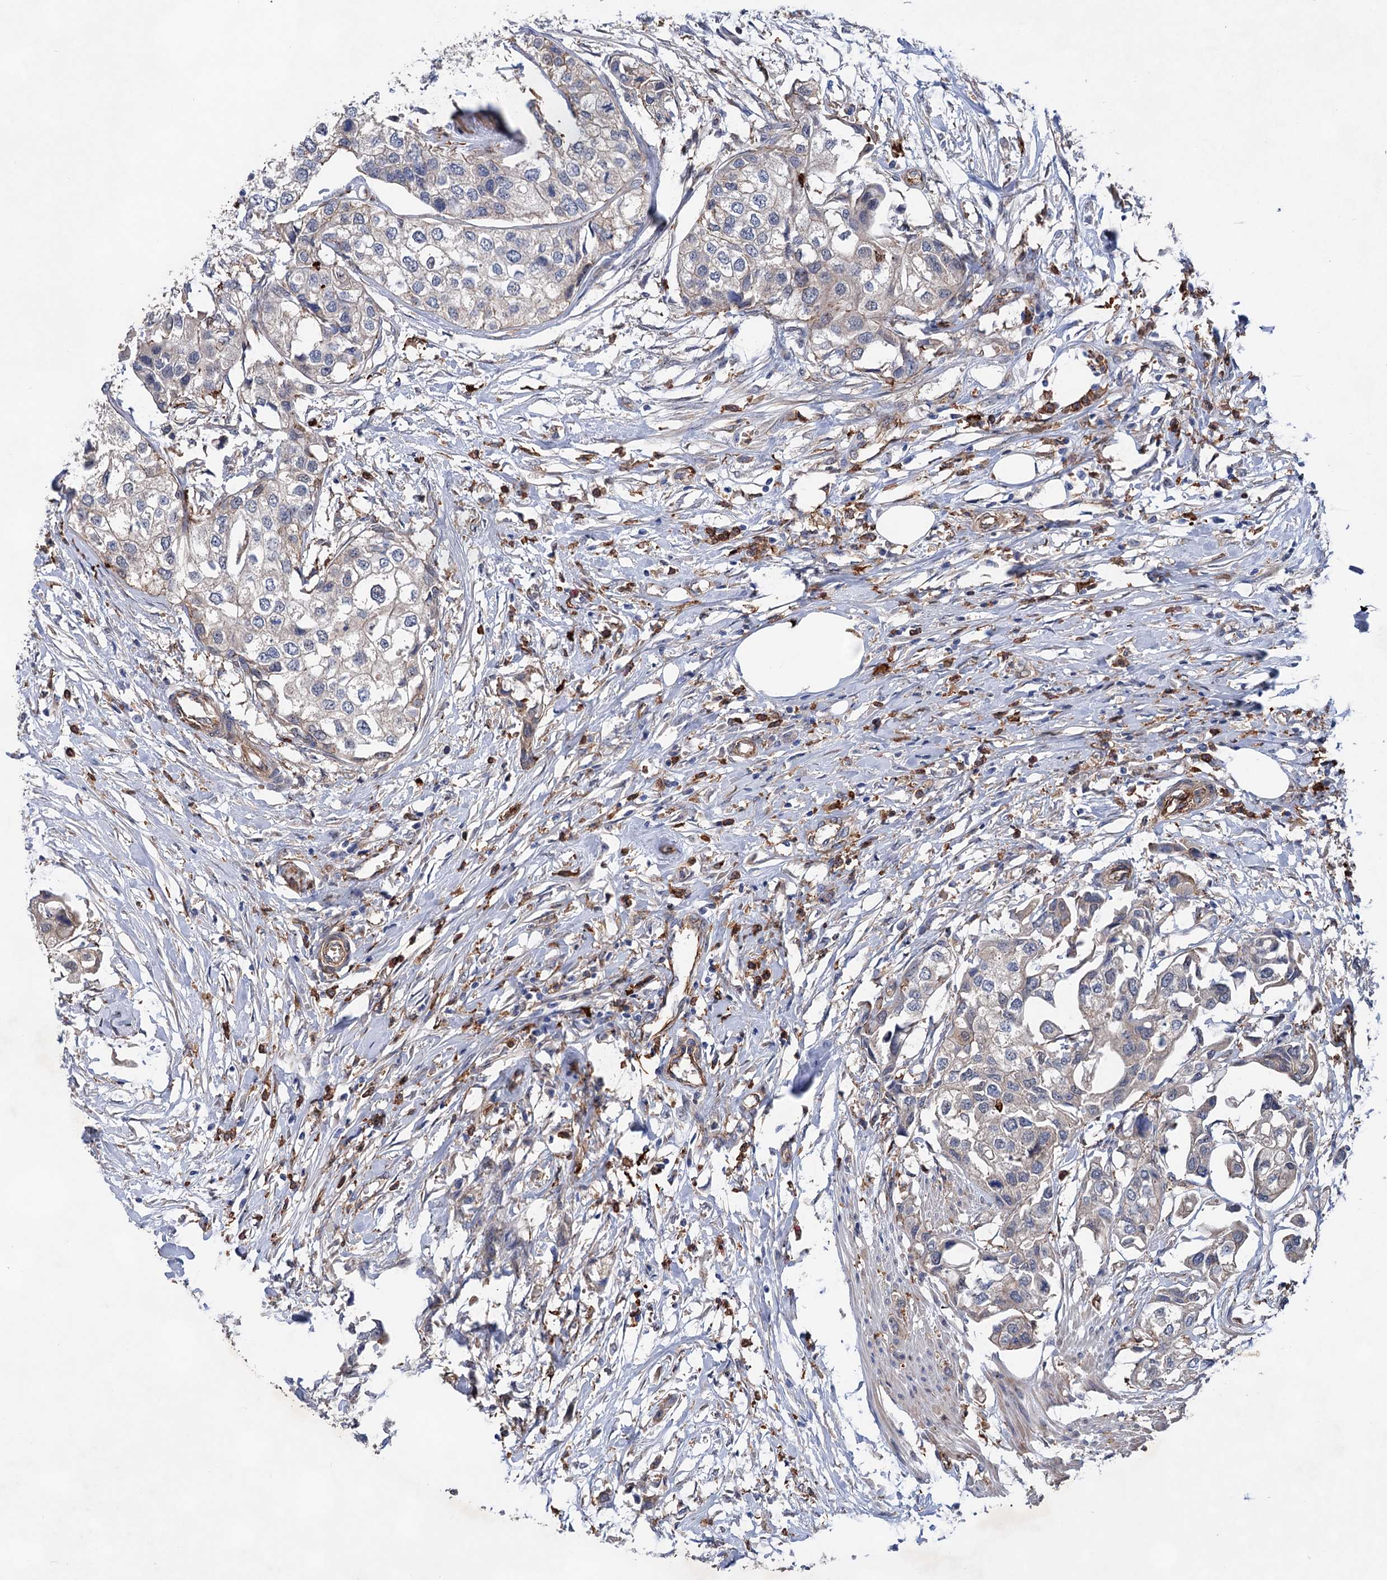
{"staining": {"intensity": "negative", "quantity": "none", "location": "none"}, "tissue": "urothelial cancer", "cell_type": "Tumor cells", "image_type": "cancer", "snomed": [{"axis": "morphology", "description": "Urothelial carcinoma, High grade"}, {"axis": "topography", "description": "Urinary bladder"}], "caption": "Human urothelial carcinoma (high-grade) stained for a protein using immunohistochemistry (IHC) shows no expression in tumor cells.", "gene": "TMTC3", "patient": {"sex": "male", "age": 64}}